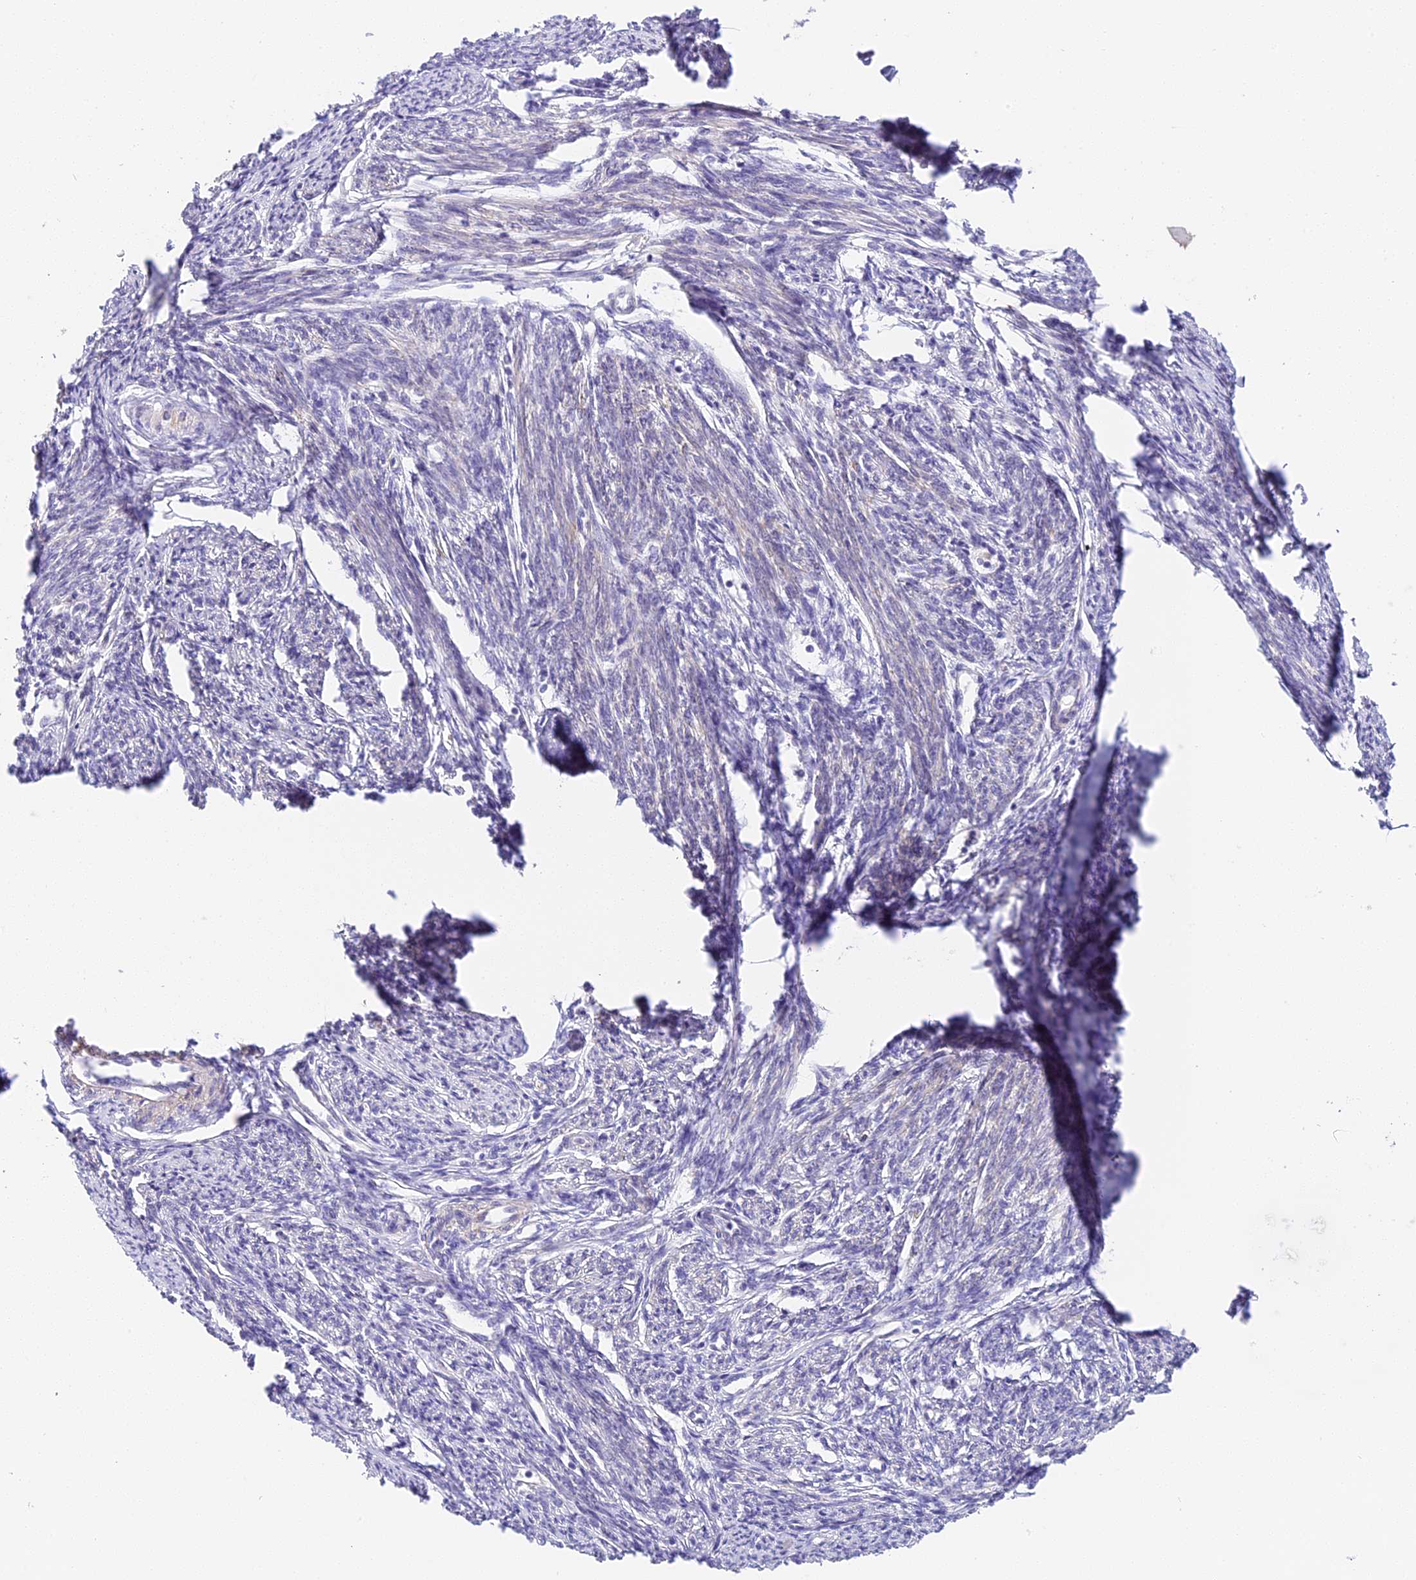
{"staining": {"intensity": "moderate", "quantity": "<25%", "location": "cytoplasmic/membranous"}, "tissue": "smooth muscle", "cell_type": "Smooth muscle cells", "image_type": "normal", "snomed": [{"axis": "morphology", "description": "Normal tissue, NOS"}, {"axis": "topography", "description": "Smooth muscle"}, {"axis": "topography", "description": "Uterus"}], "caption": "Protein staining reveals moderate cytoplasmic/membranous expression in about <25% of smooth muscle cells in normal smooth muscle. The staining was performed using DAB, with brown indicating positive protein expression. Nuclei are stained blue with hematoxylin.", "gene": "RAD51", "patient": {"sex": "female", "age": 59}}